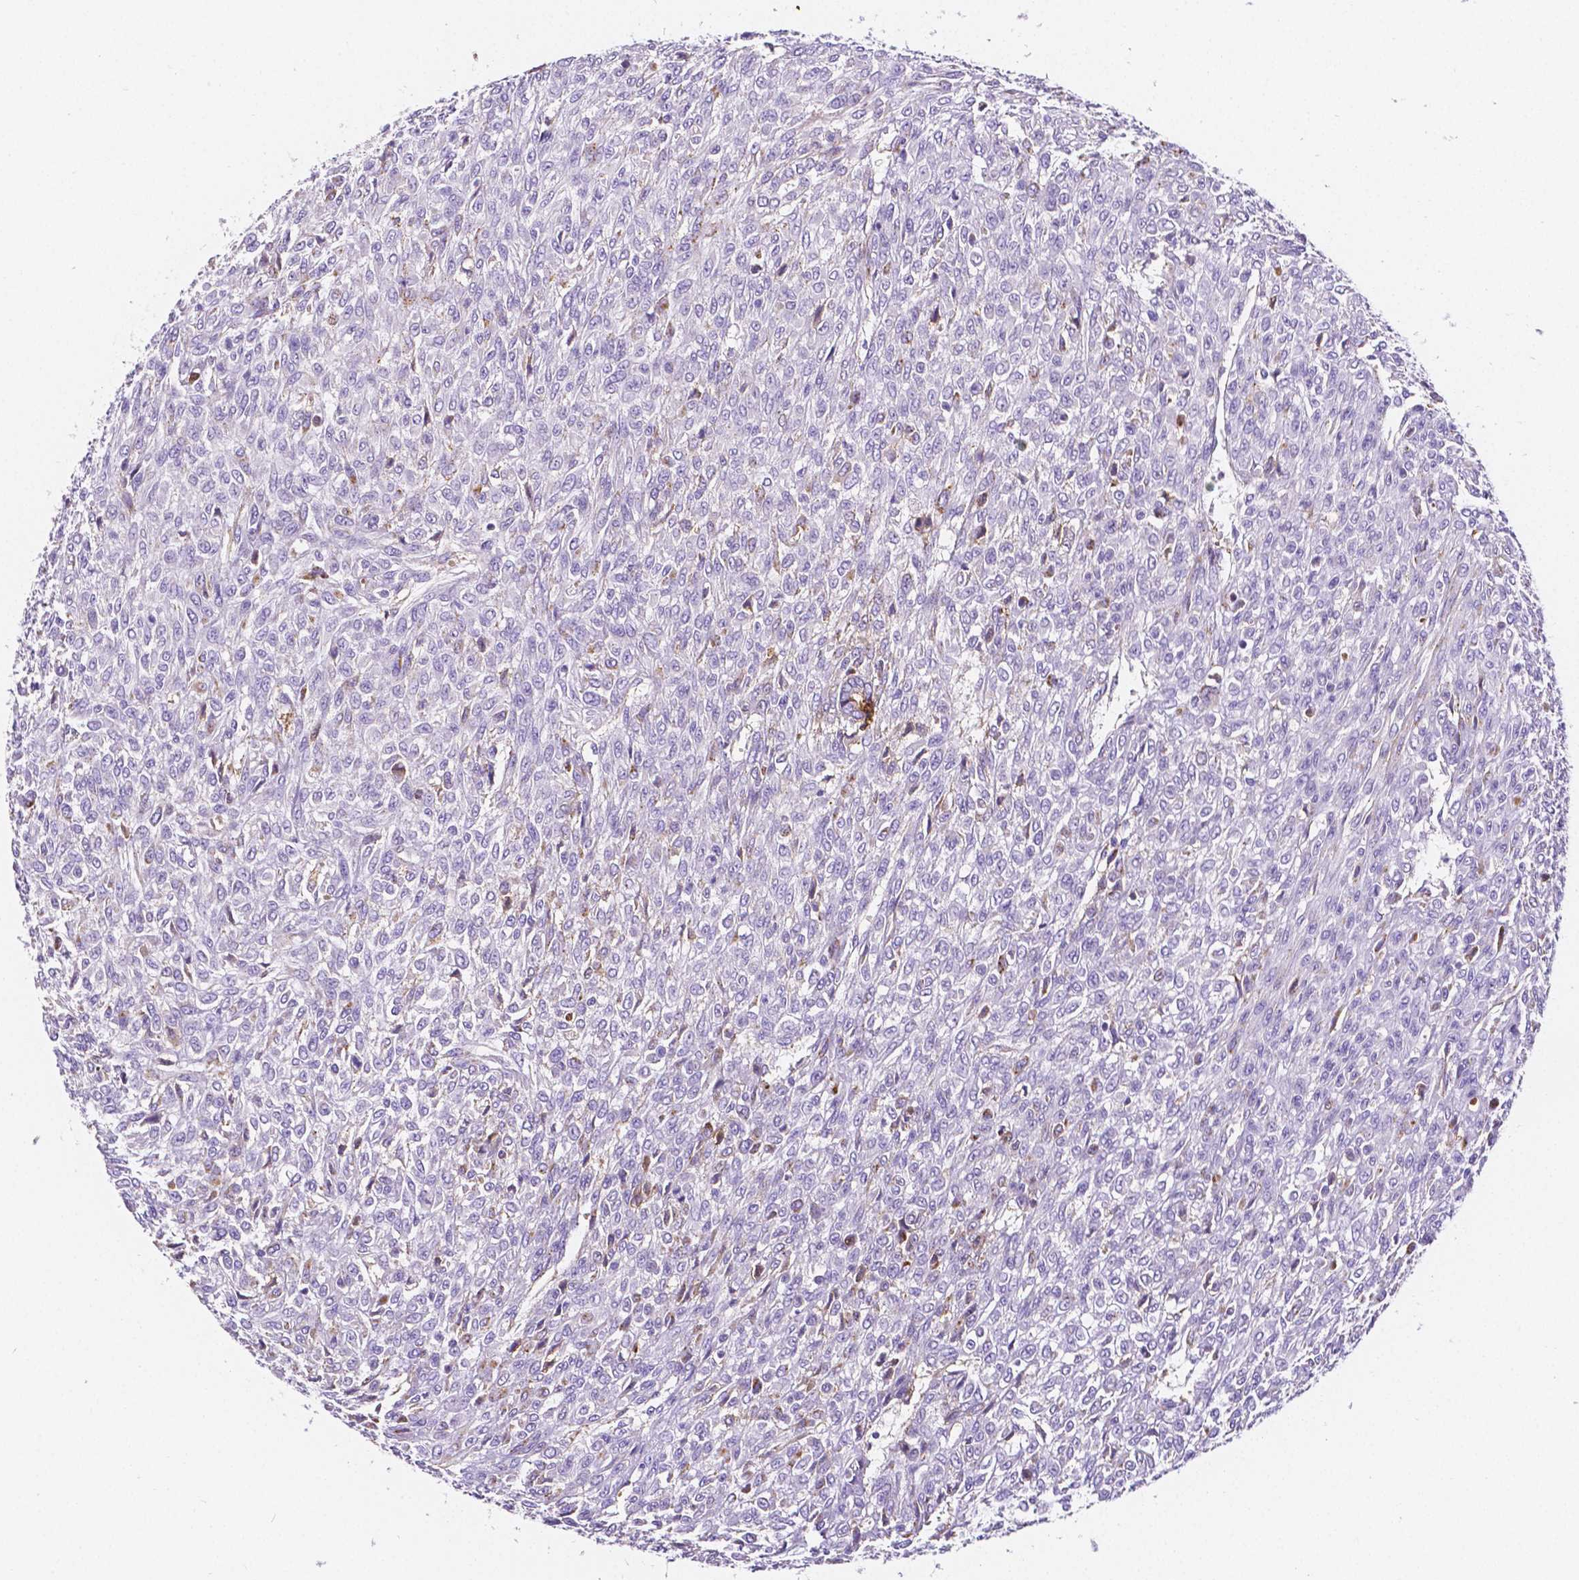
{"staining": {"intensity": "negative", "quantity": "none", "location": "none"}, "tissue": "renal cancer", "cell_type": "Tumor cells", "image_type": "cancer", "snomed": [{"axis": "morphology", "description": "Adenocarcinoma, NOS"}, {"axis": "topography", "description": "Kidney"}], "caption": "Tumor cells are negative for protein expression in human renal cancer. (Brightfield microscopy of DAB (3,3'-diaminobenzidine) immunohistochemistry at high magnification).", "gene": "GABRD", "patient": {"sex": "male", "age": 58}}